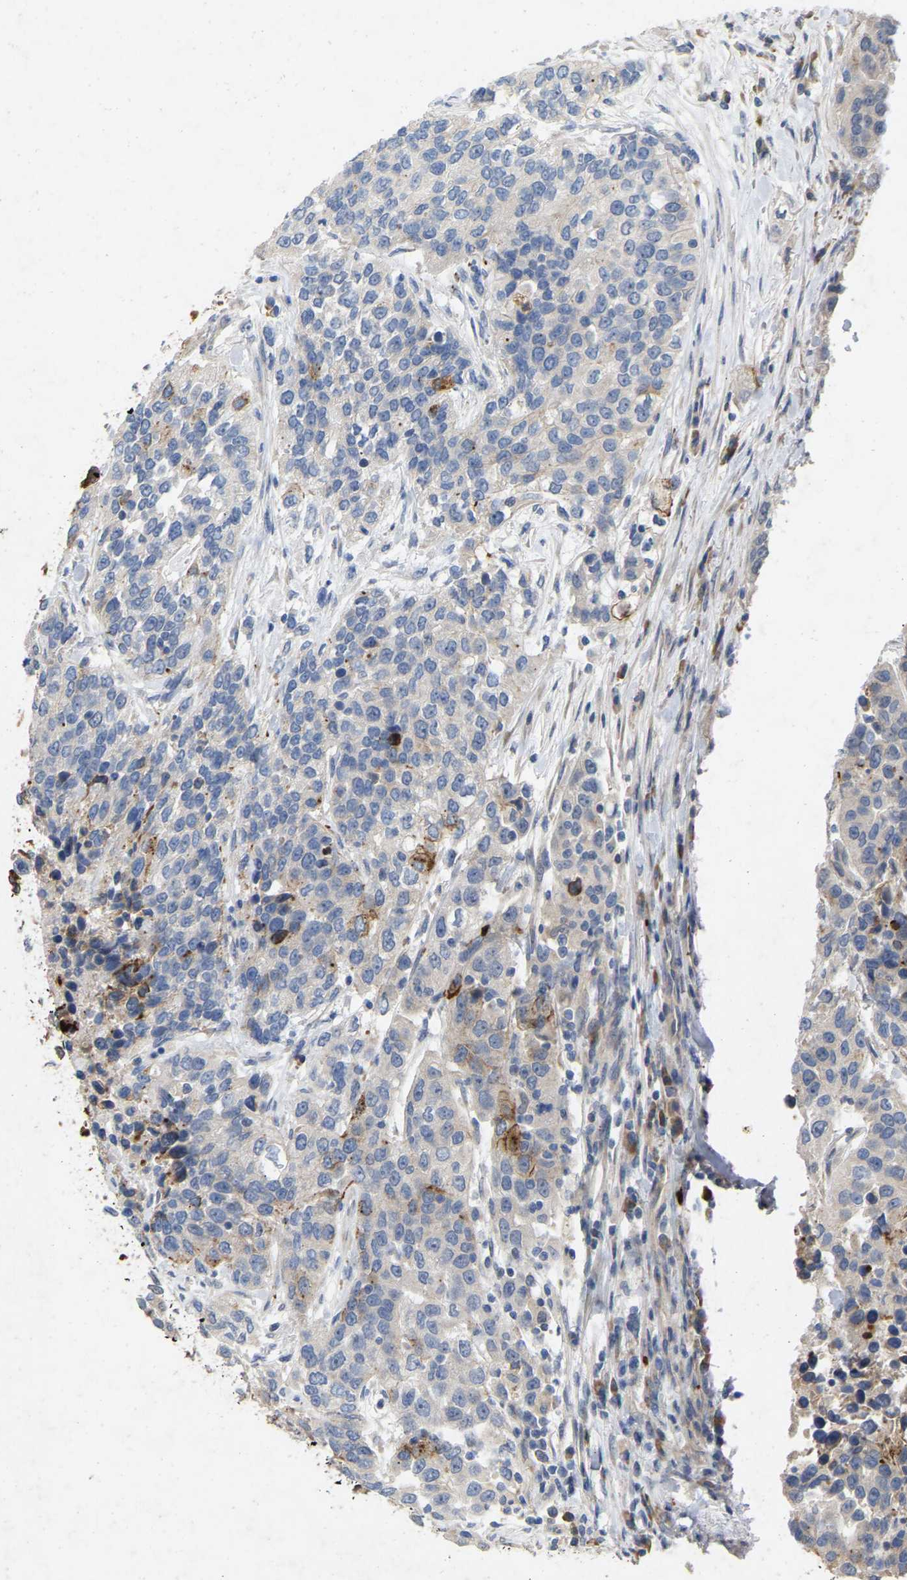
{"staining": {"intensity": "negative", "quantity": "none", "location": "none"}, "tissue": "urothelial cancer", "cell_type": "Tumor cells", "image_type": "cancer", "snomed": [{"axis": "morphology", "description": "Urothelial carcinoma, High grade"}, {"axis": "topography", "description": "Urinary bladder"}], "caption": "DAB (3,3'-diaminobenzidine) immunohistochemical staining of urothelial carcinoma (high-grade) reveals no significant expression in tumor cells.", "gene": "RHEB", "patient": {"sex": "female", "age": 80}}